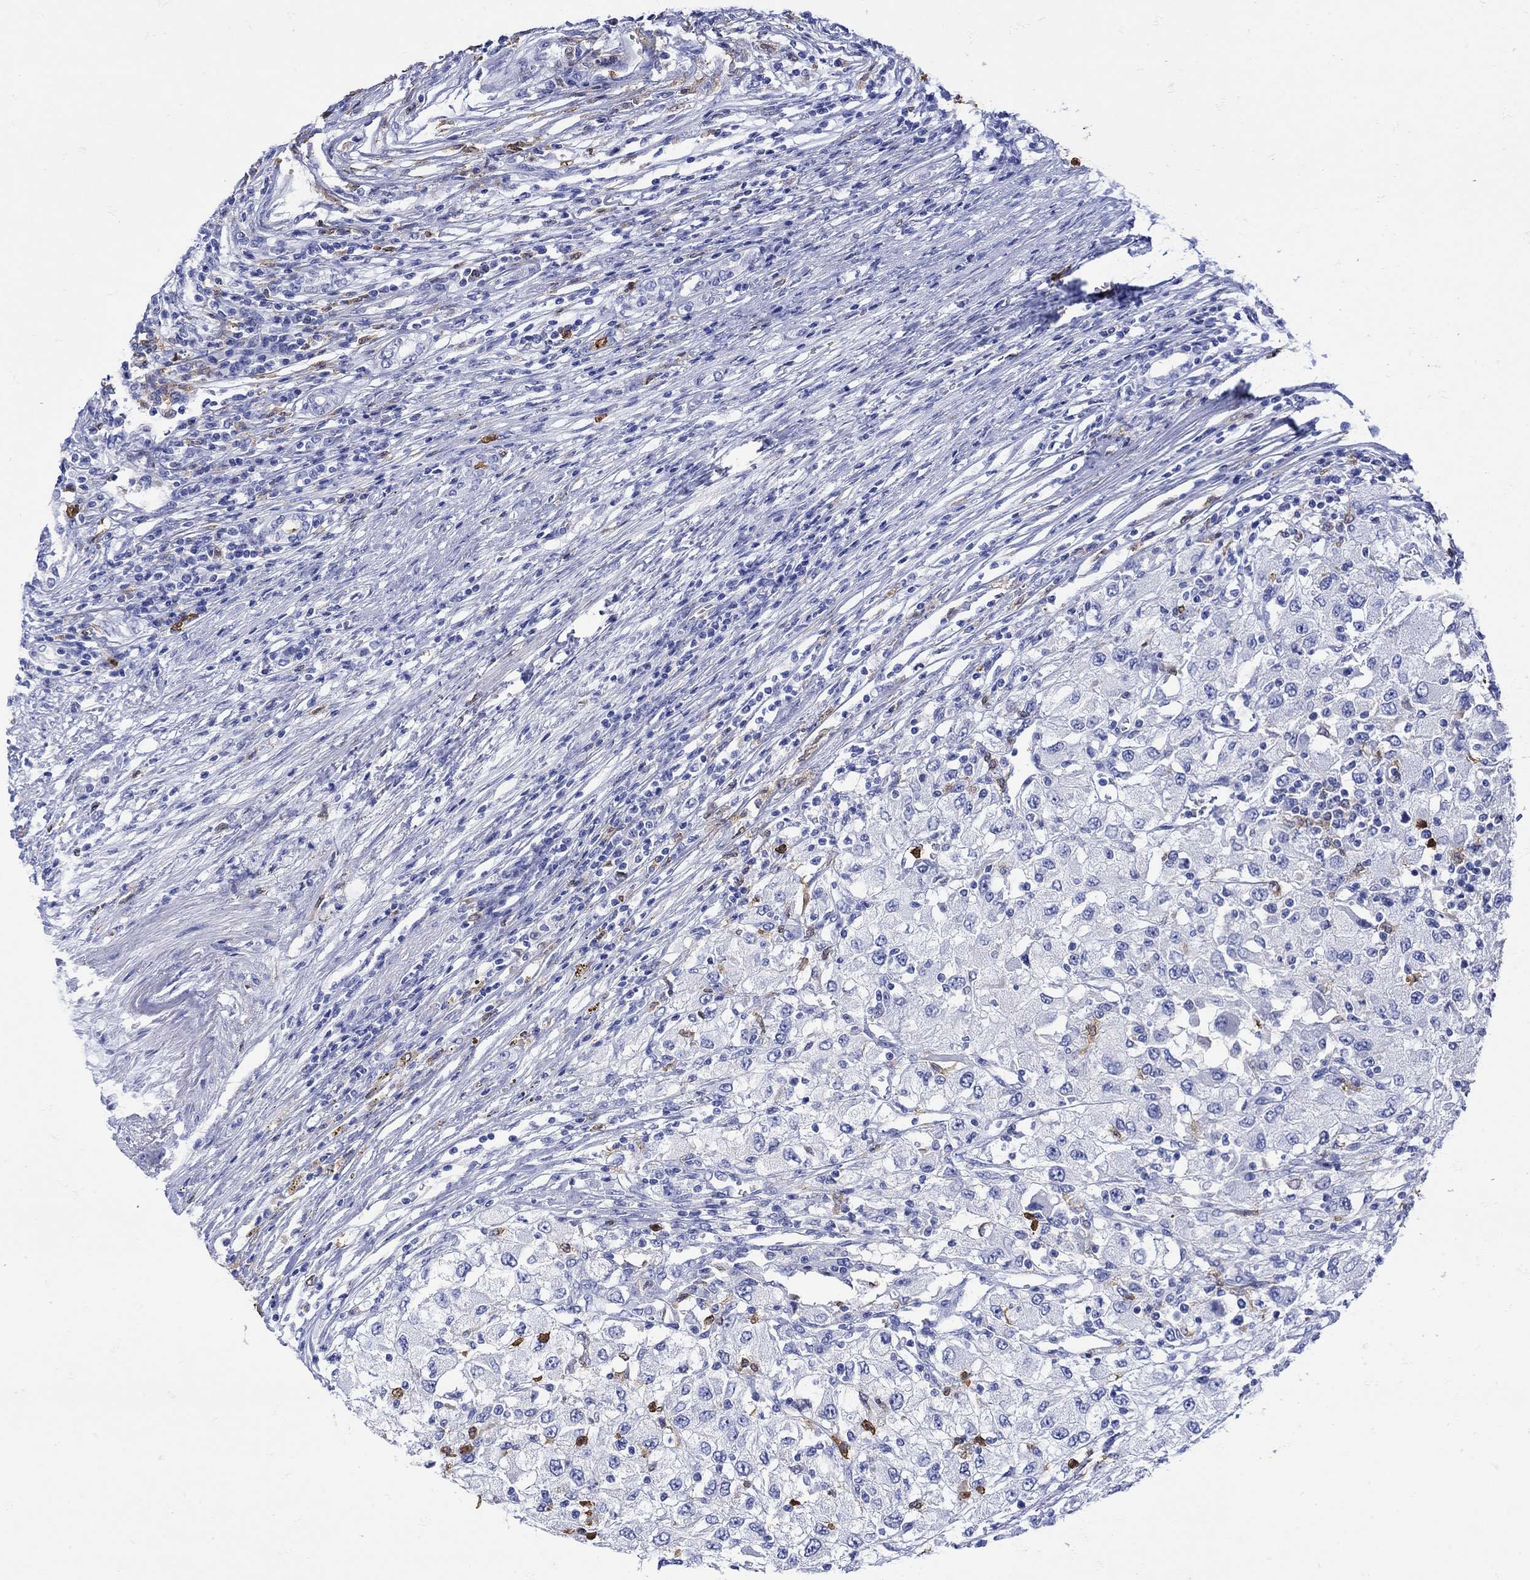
{"staining": {"intensity": "negative", "quantity": "none", "location": "none"}, "tissue": "renal cancer", "cell_type": "Tumor cells", "image_type": "cancer", "snomed": [{"axis": "morphology", "description": "Adenocarcinoma, NOS"}, {"axis": "topography", "description": "Kidney"}], "caption": "IHC photomicrograph of neoplastic tissue: human renal adenocarcinoma stained with DAB (3,3'-diaminobenzidine) displays no significant protein staining in tumor cells.", "gene": "LINGO3", "patient": {"sex": "female", "age": 67}}